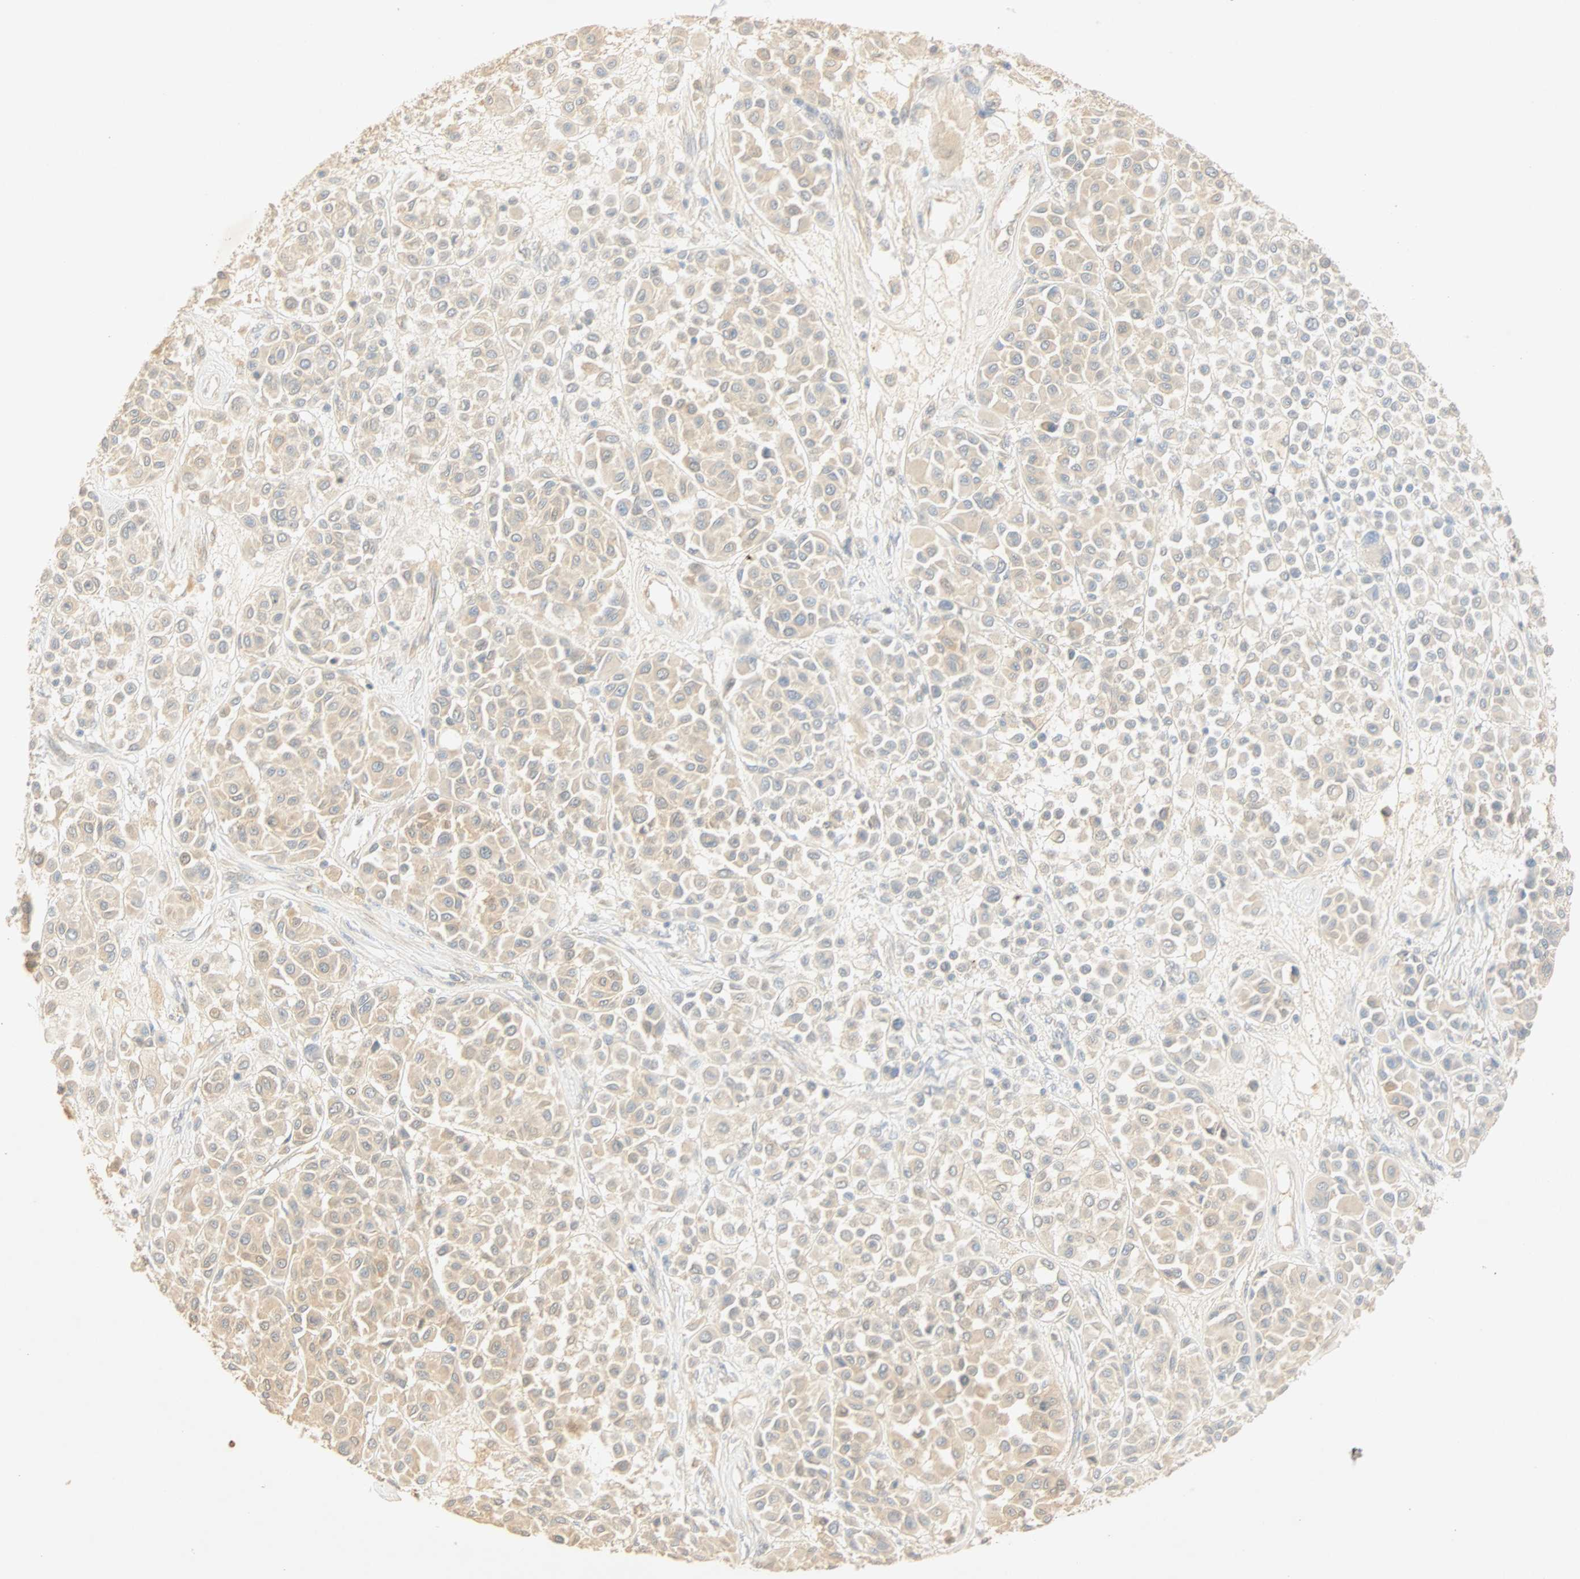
{"staining": {"intensity": "weak", "quantity": "25%-75%", "location": "cytoplasmic/membranous"}, "tissue": "melanoma", "cell_type": "Tumor cells", "image_type": "cancer", "snomed": [{"axis": "morphology", "description": "Malignant melanoma, Metastatic site"}, {"axis": "topography", "description": "Soft tissue"}], "caption": "Protein expression analysis of human malignant melanoma (metastatic site) reveals weak cytoplasmic/membranous positivity in approximately 25%-75% of tumor cells.", "gene": "SELENBP1", "patient": {"sex": "male", "age": 41}}